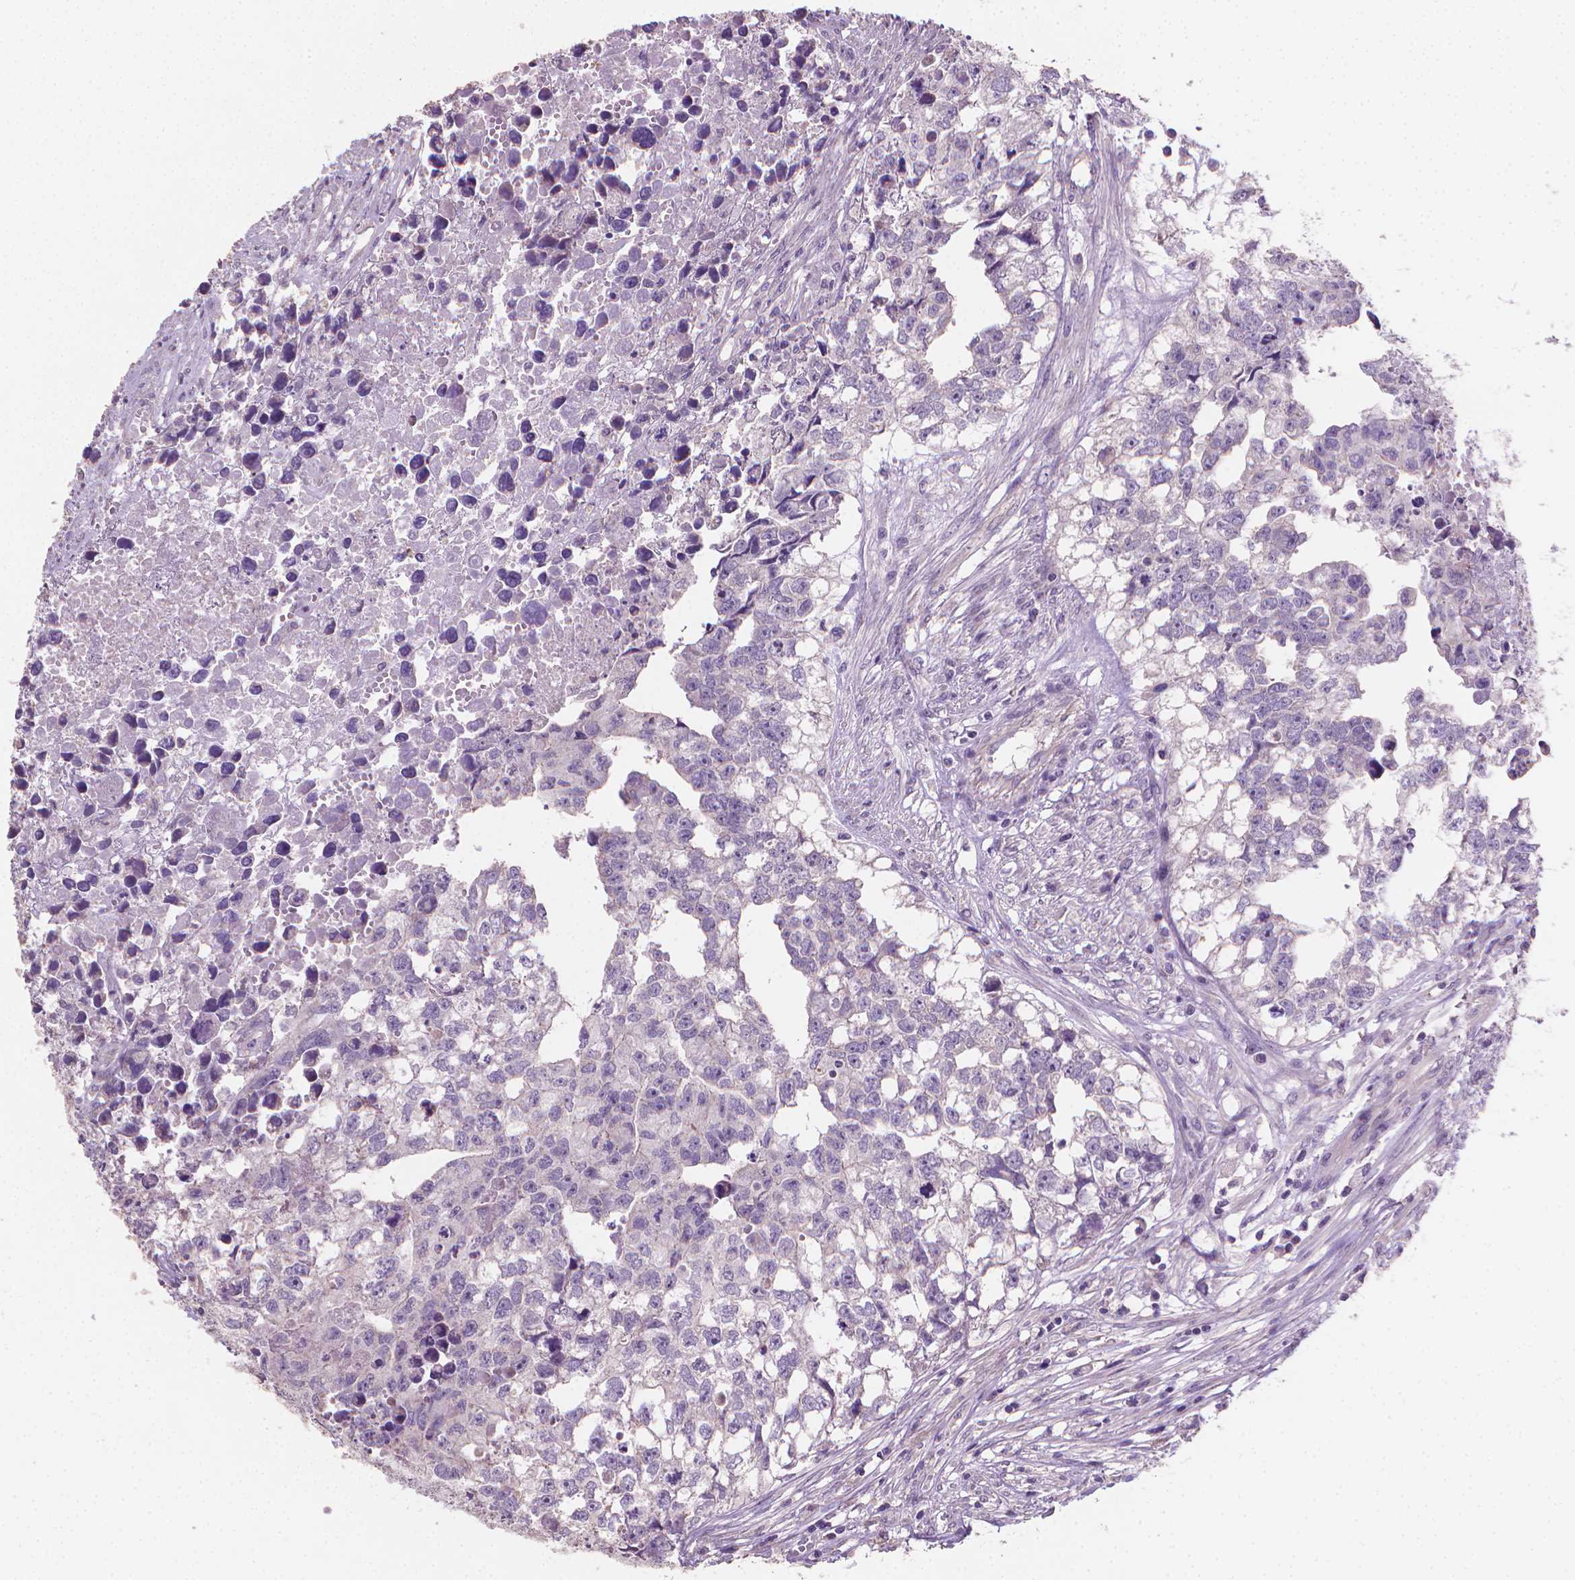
{"staining": {"intensity": "negative", "quantity": "none", "location": "none"}, "tissue": "testis cancer", "cell_type": "Tumor cells", "image_type": "cancer", "snomed": [{"axis": "morphology", "description": "Carcinoma, Embryonal, NOS"}, {"axis": "morphology", "description": "Teratoma, malignant, NOS"}, {"axis": "topography", "description": "Testis"}], "caption": "This is an immunohistochemistry (IHC) micrograph of human embryonal carcinoma (testis). There is no positivity in tumor cells.", "gene": "CATIP", "patient": {"sex": "male", "age": 44}}